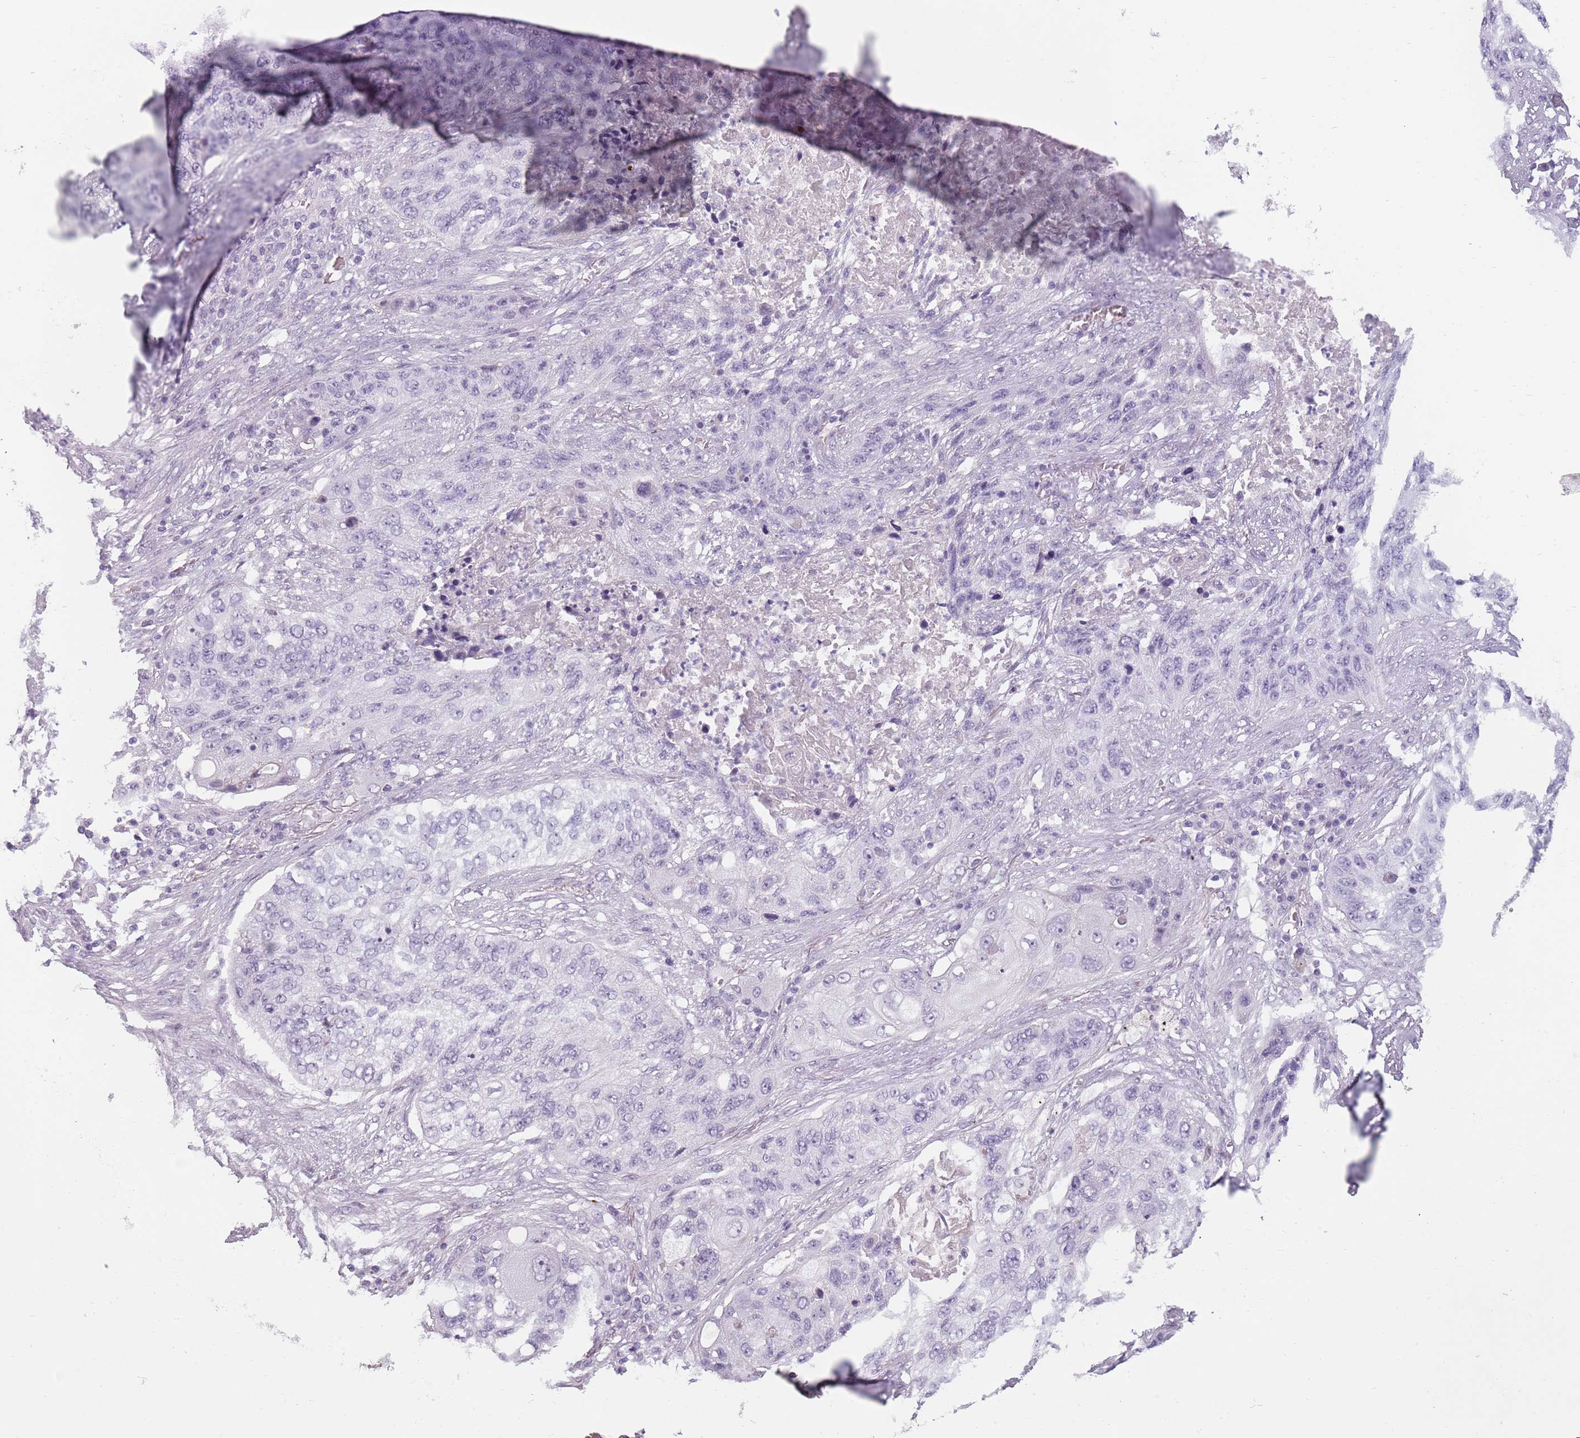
{"staining": {"intensity": "negative", "quantity": "none", "location": "none"}, "tissue": "lung cancer", "cell_type": "Tumor cells", "image_type": "cancer", "snomed": [{"axis": "morphology", "description": "Squamous cell carcinoma, NOS"}, {"axis": "topography", "description": "Lung"}], "caption": "The photomicrograph displays no staining of tumor cells in lung cancer.", "gene": "PIEZO1", "patient": {"sex": "female", "age": 63}}